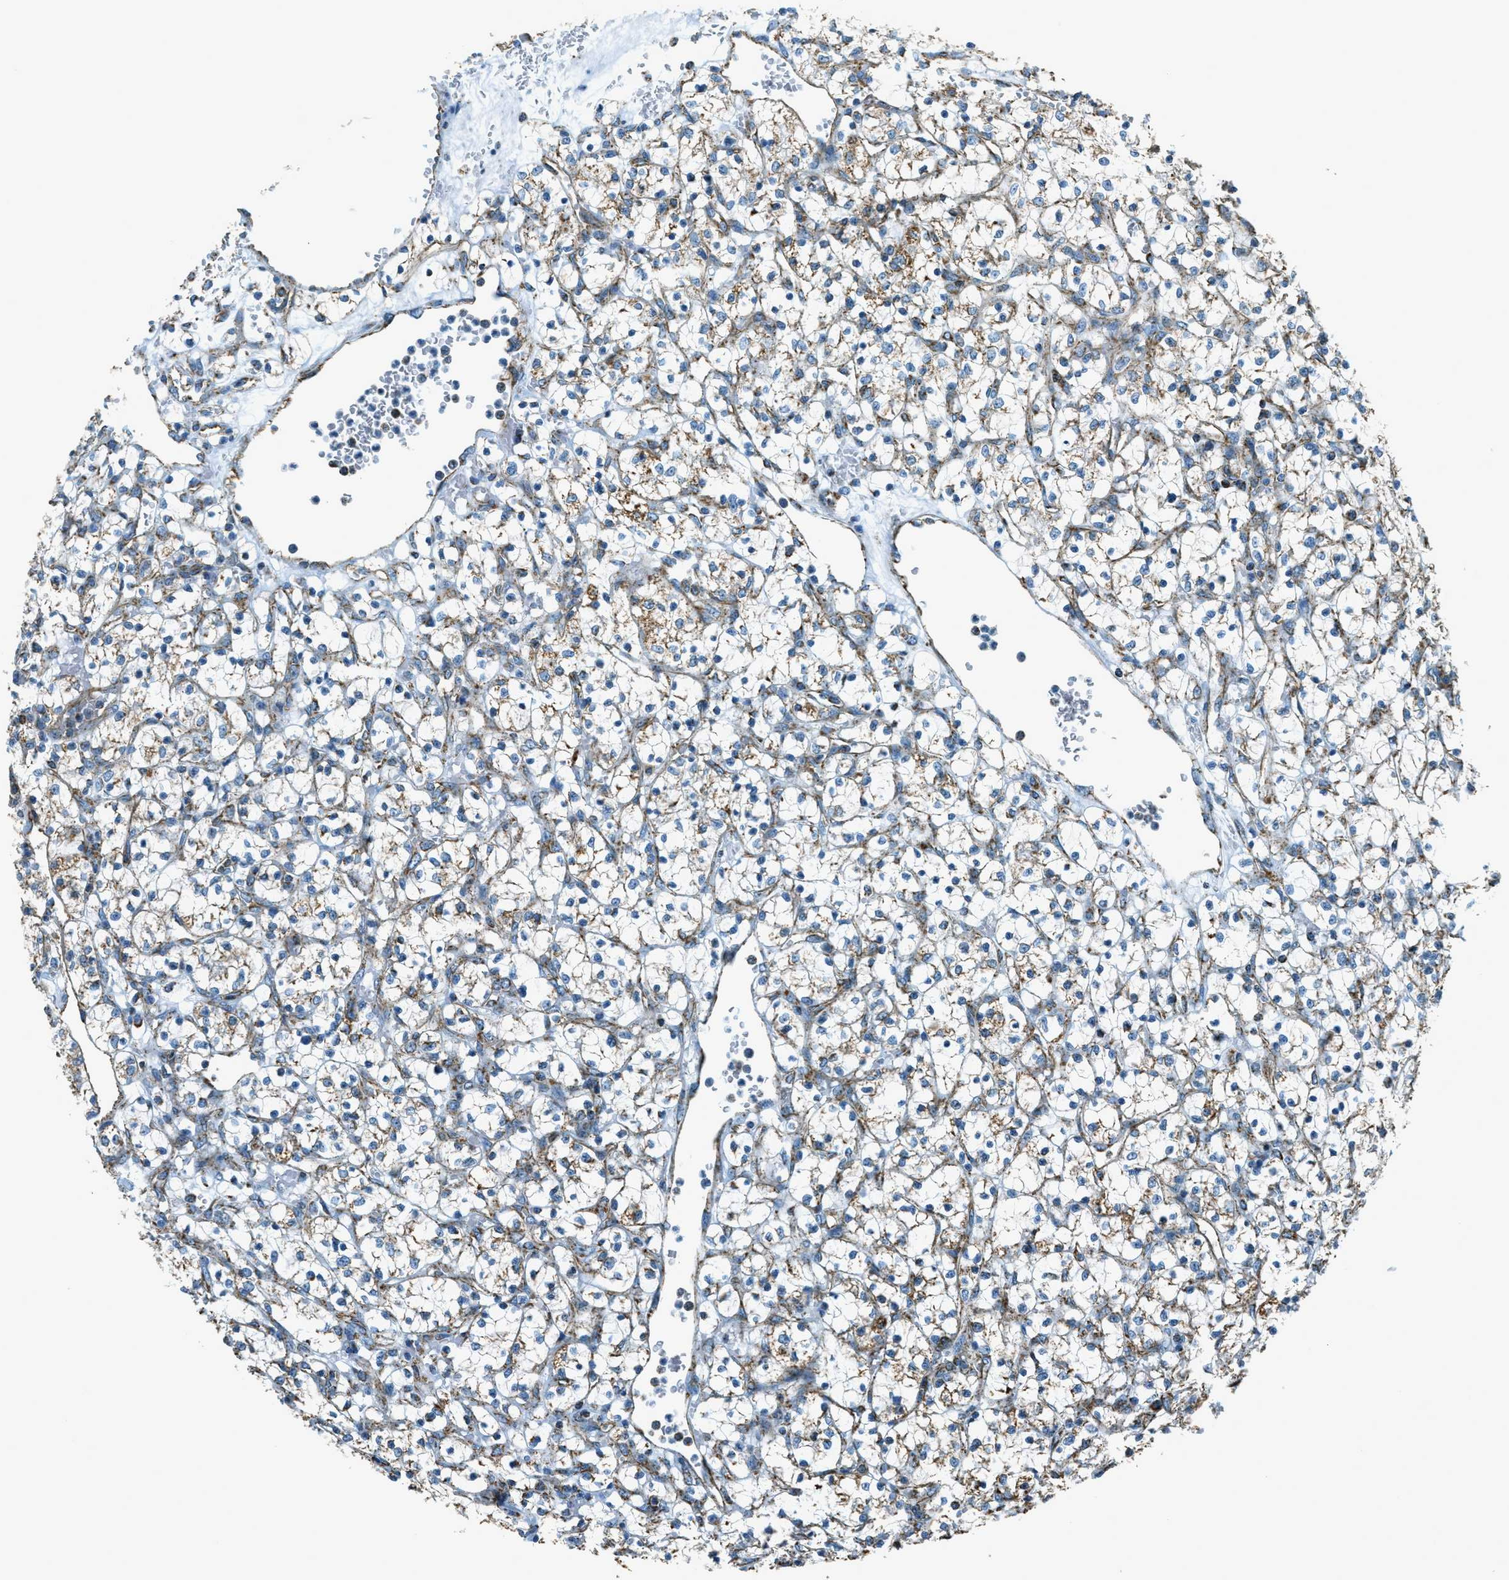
{"staining": {"intensity": "moderate", "quantity": "<25%", "location": "cytoplasmic/membranous"}, "tissue": "renal cancer", "cell_type": "Tumor cells", "image_type": "cancer", "snomed": [{"axis": "morphology", "description": "Adenocarcinoma, NOS"}, {"axis": "topography", "description": "Kidney"}], "caption": "This is an image of immunohistochemistry (IHC) staining of renal cancer, which shows moderate expression in the cytoplasmic/membranous of tumor cells.", "gene": "CHST15", "patient": {"sex": "female", "age": 69}}